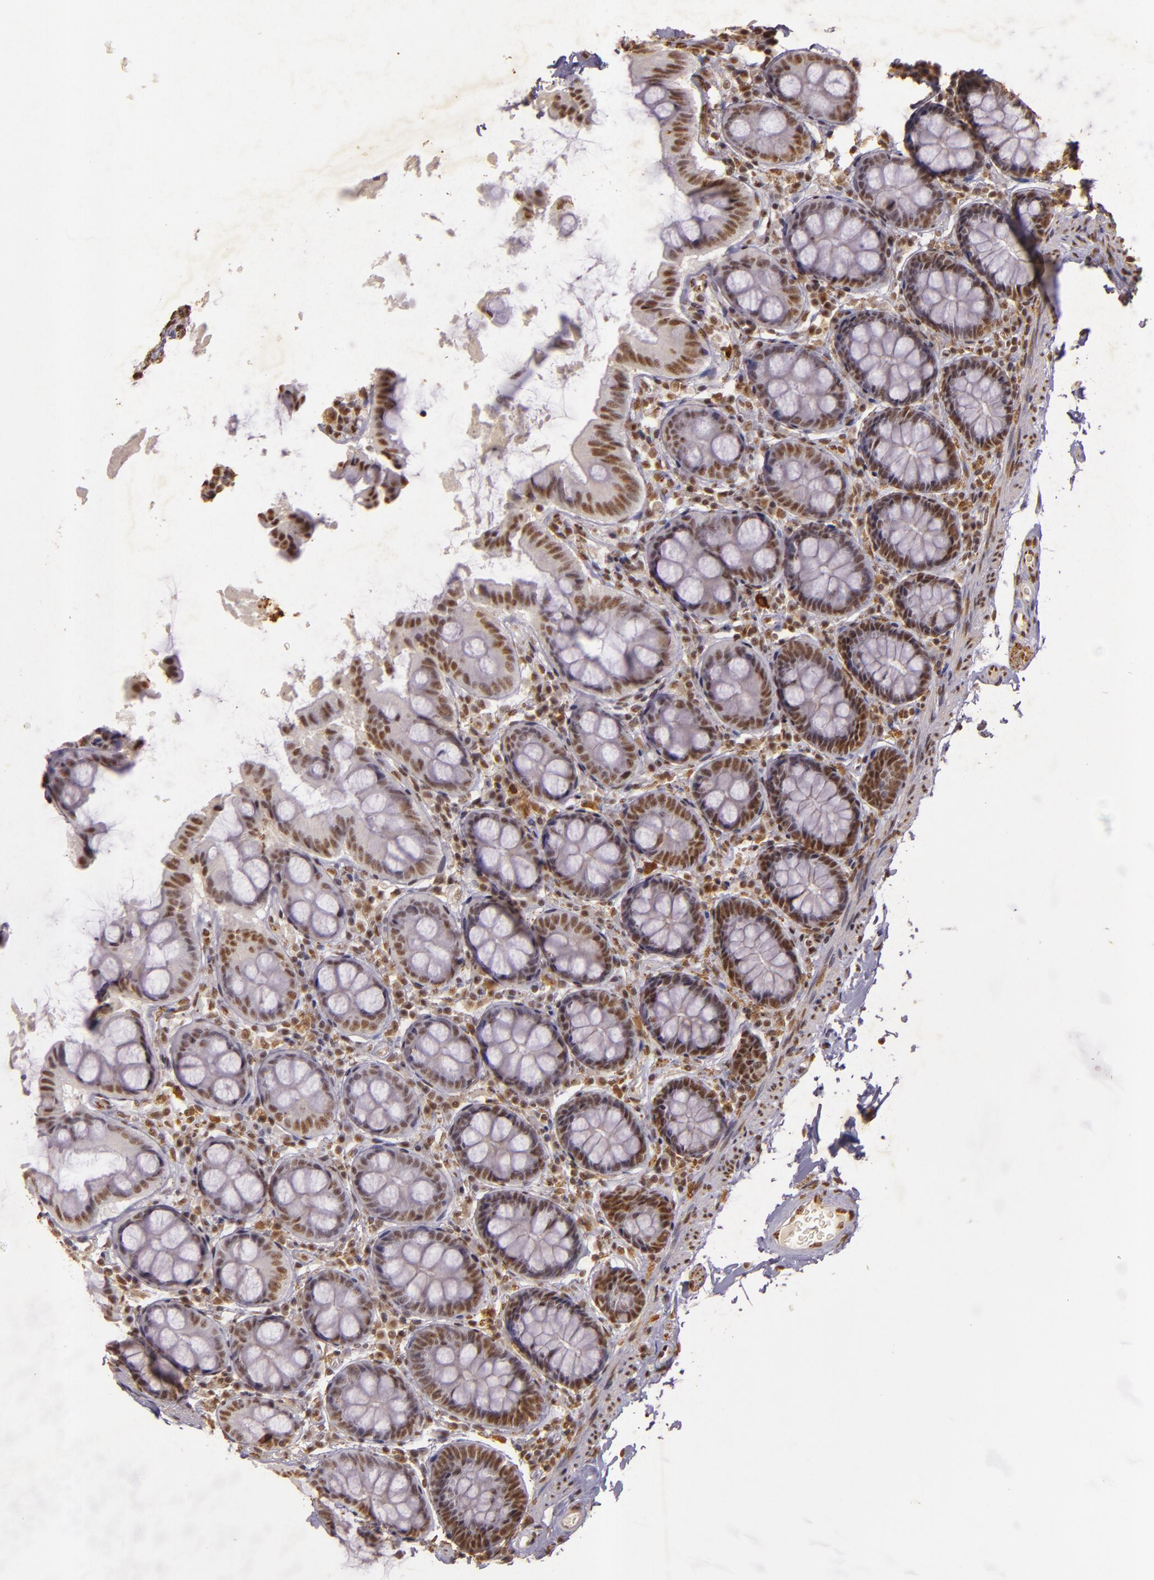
{"staining": {"intensity": "moderate", "quantity": ">75%", "location": "nuclear"}, "tissue": "colon", "cell_type": "Endothelial cells", "image_type": "normal", "snomed": [{"axis": "morphology", "description": "Normal tissue, NOS"}, {"axis": "topography", "description": "Colon"}], "caption": "An IHC image of normal tissue is shown. Protein staining in brown labels moderate nuclear positivity in colon within endothelial cells.", "gene": "CBX3", "patient": {"sex": "female", "age": 61}}